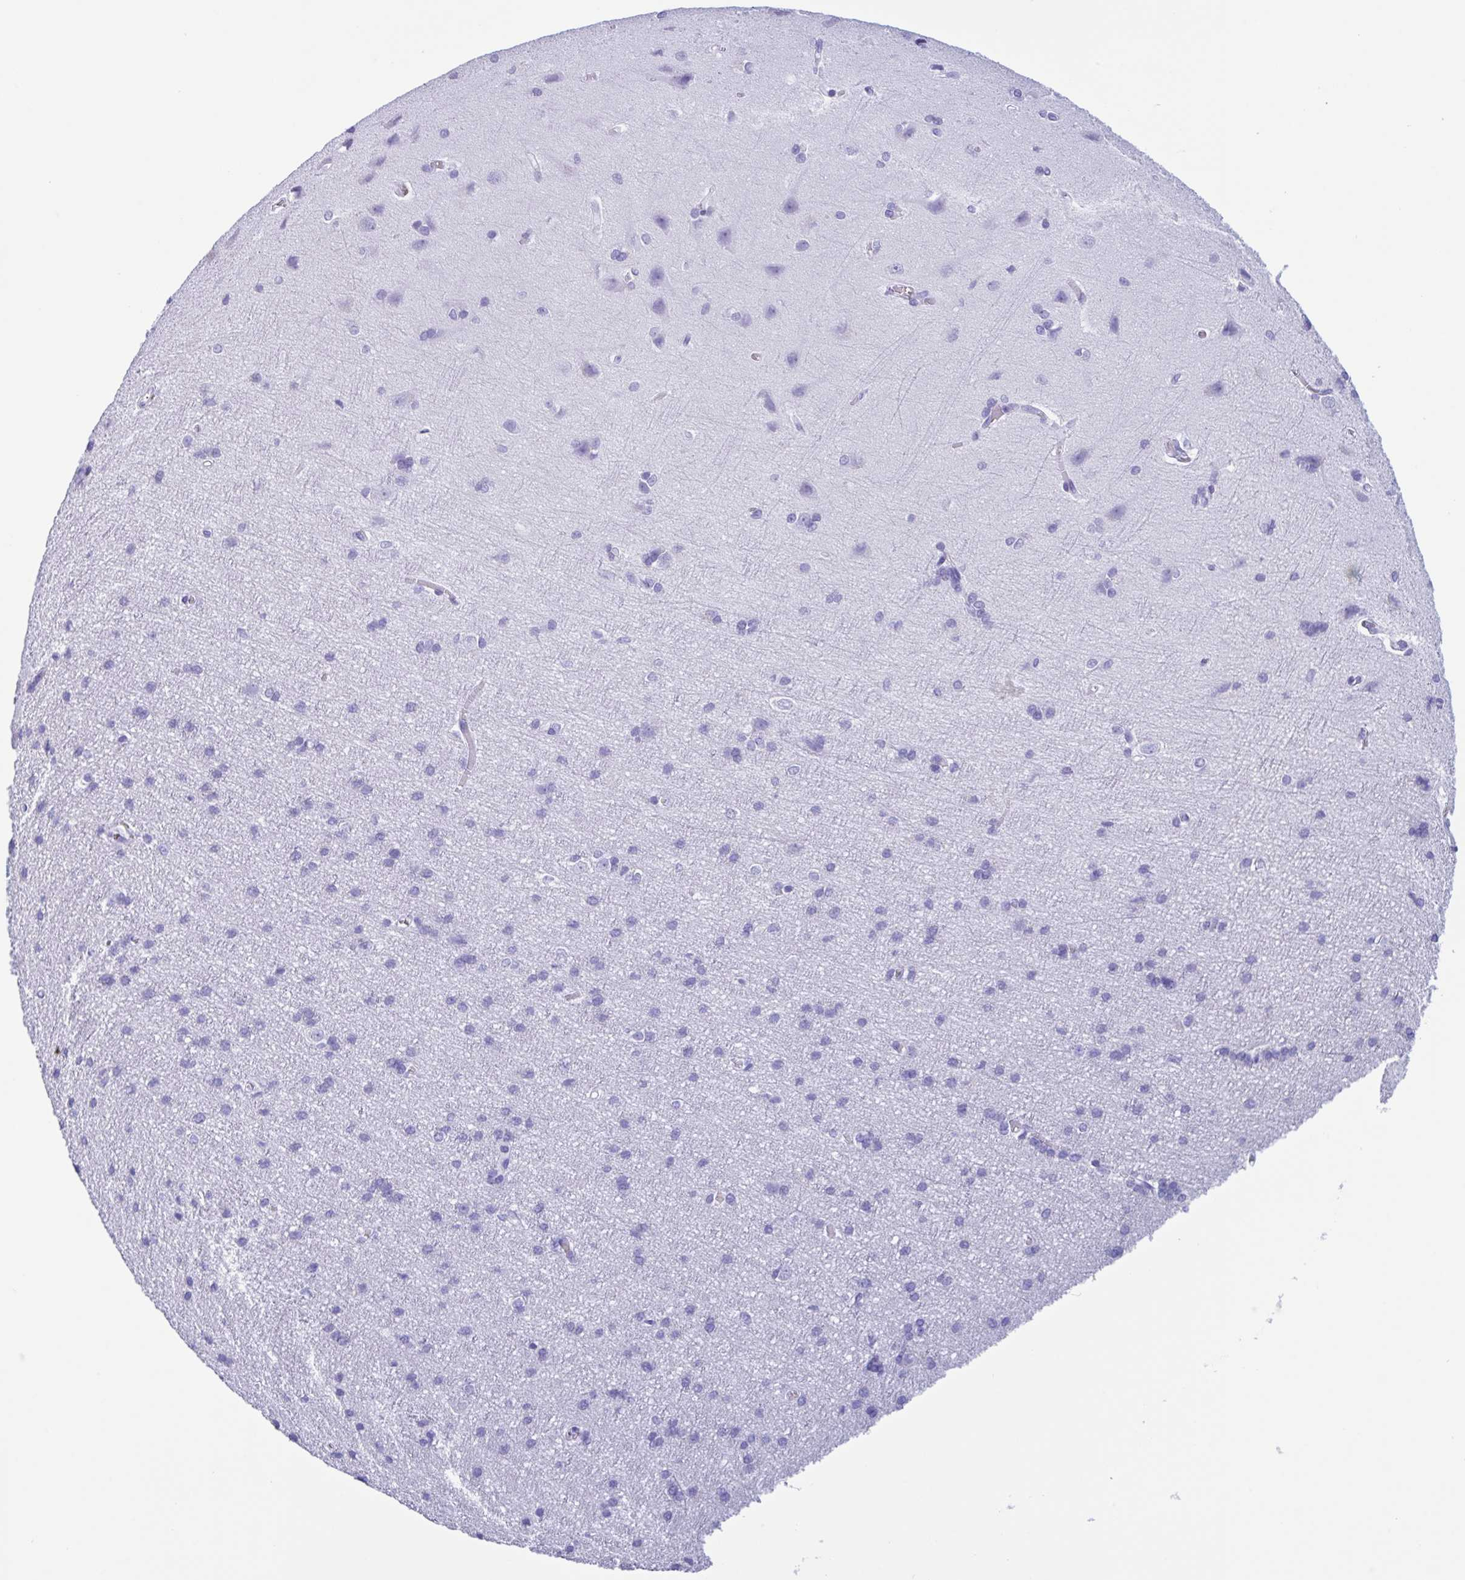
{"staining": {"intensity": "negative", "quantity": "none", "location": "none"}, "tissue": "cerebral cortex", "cell_type": "Endothelial cells", "image_type": "normal", "snomed": [{"axis": "morphology", "description": "Normal tissue, NOS"}, {"axis": "topography", "description": "Cerebral cortex"}], "caption": "Endothelial cells are negative for protein expression in unremarkable human cerebral cortex. Nuclei are stained in blue.", "gene": "ZNF850", "patient": {"sex": "male", "age": 37}}